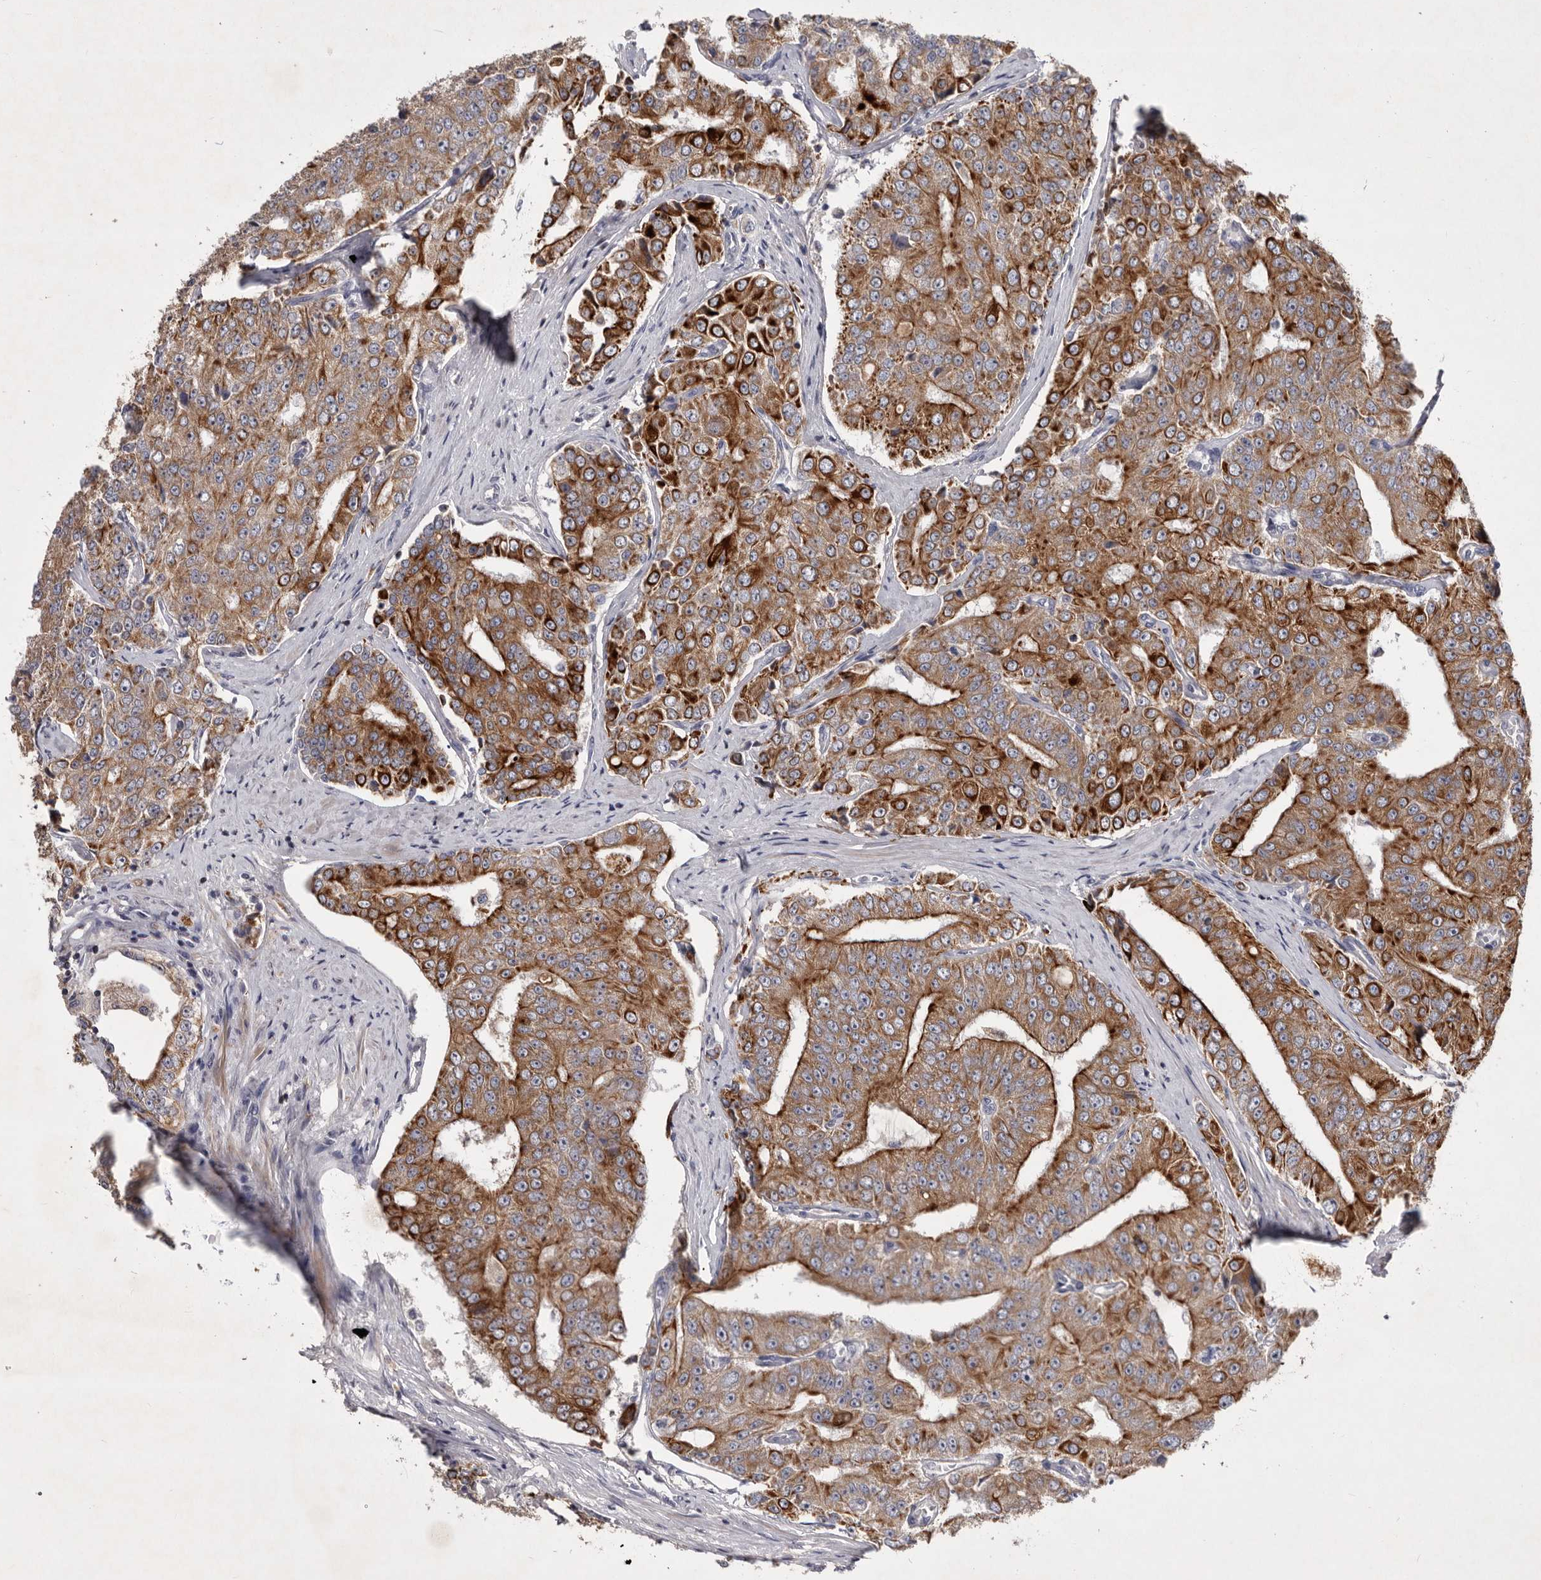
{"staining": {"intensity": "strong", "quantity": ">75%", "location": "cytoplasmic/membranous"}, "tissue": "prostate cancer", "cell_type": "Tumor cells", "image_type": "cancer", "snomed": [{"axis": "morphology", "description": "Adenocarcinoma, High grade"}, {"axis": "topography", "description": "Prostate"}], "caption": "Adenocarcinoma (high-grade) (prostate) stained with immunohistochemistry displays strong cytoplasmic/membranous positivity in approximately >75% of tumor cells.", "gene": "TNFSF14", "patient": {"sex": "male", "age": 58}}